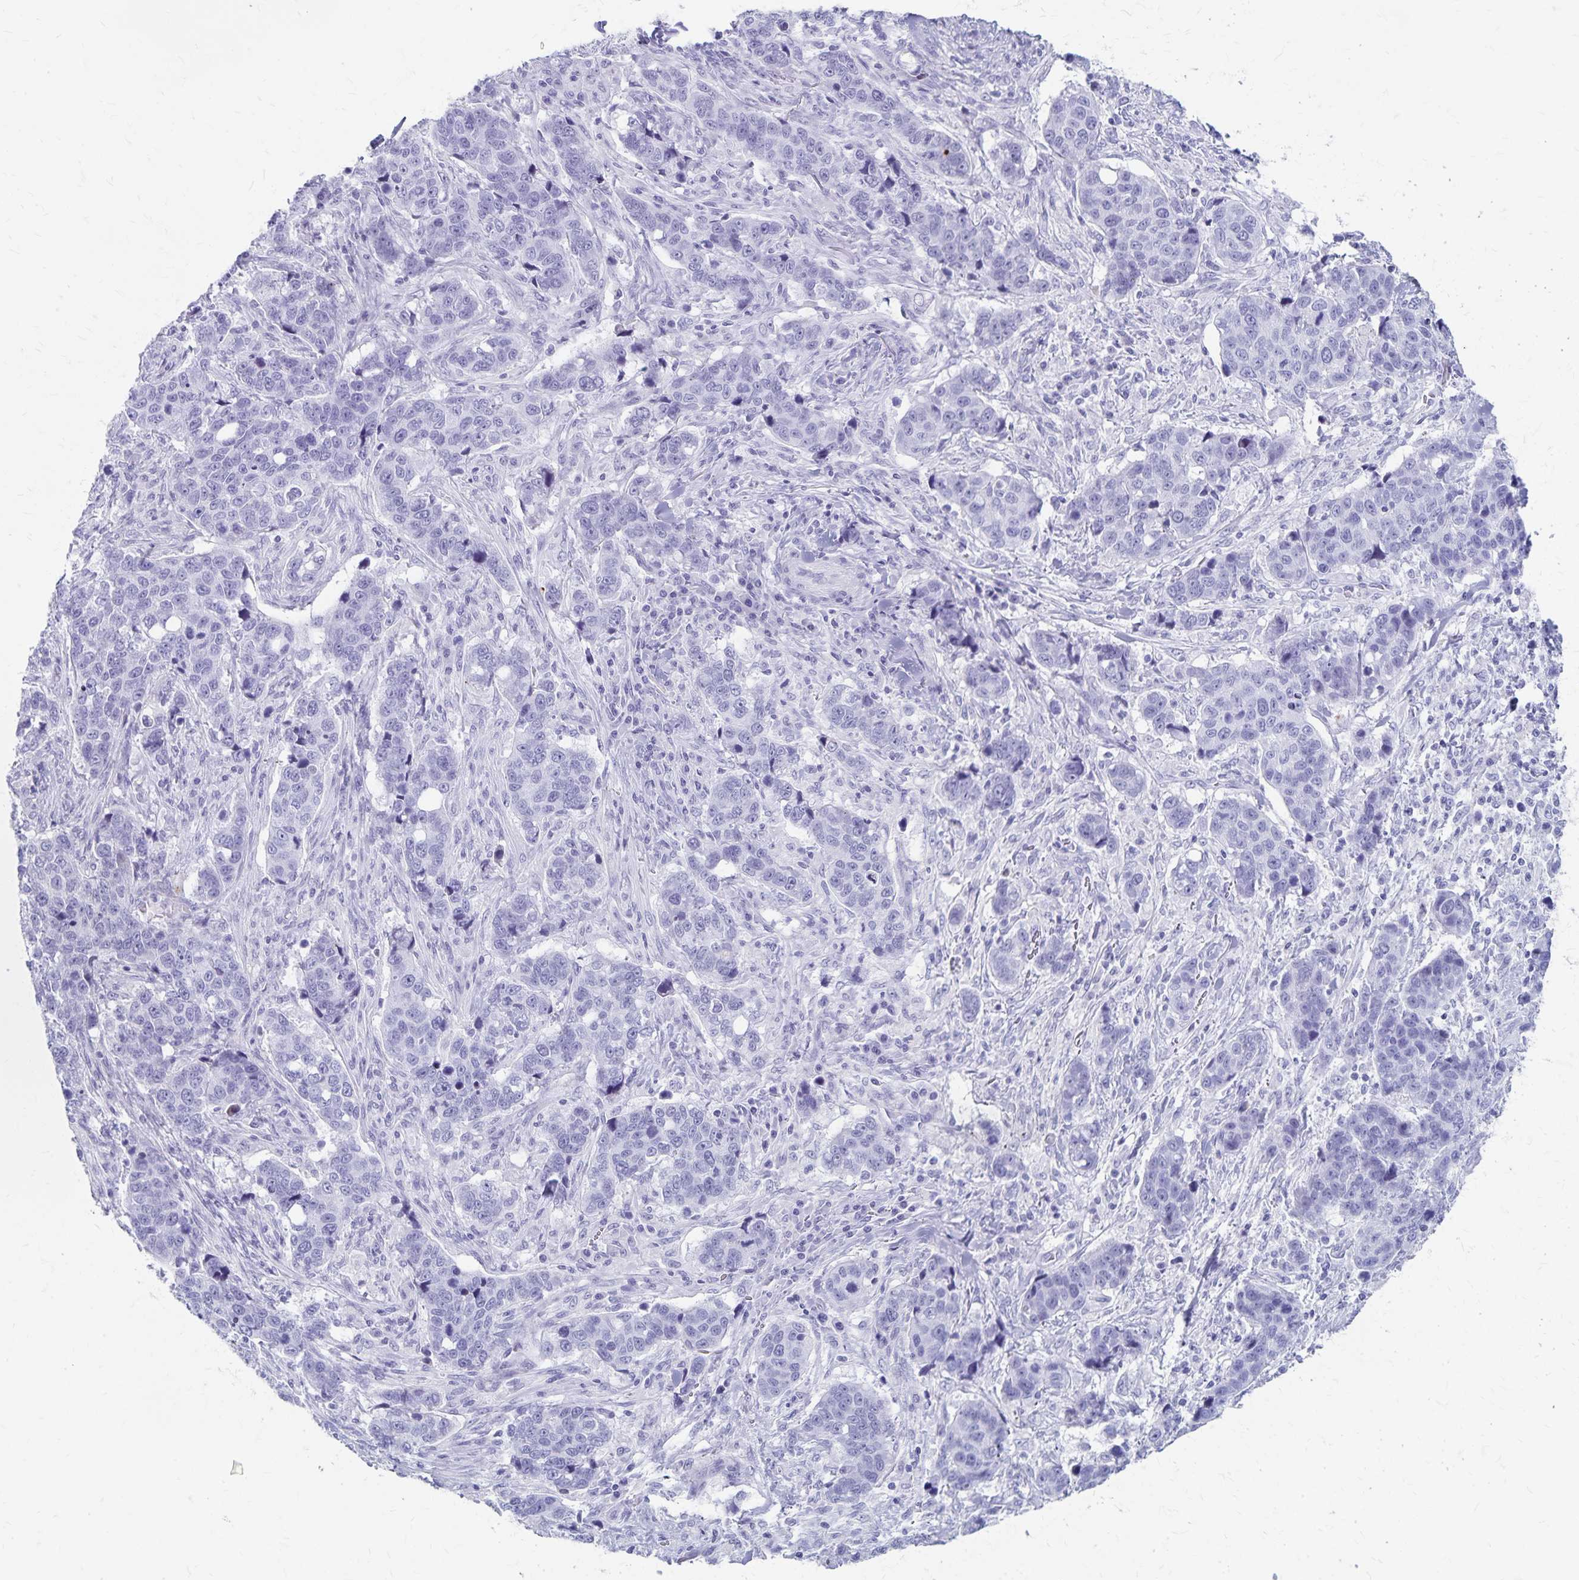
{"staining": {"intensity": "negative", "quantity": "none", "location": "none"}, "tissue": "lung cancer", "cell_type": "Tumor cells", "image_type": "cancer", "snomed": [{"axis": "morphology", "description": "Squamous cell carcinoma, NOS"}, {"axis": "topography", "description": "Lymph node"}, {"axis": "topography", "description": "Lung"}], "caption": "The immunohistochemistry (IHC) histopathology image has no significant positivity in tumor cells of lung cancer (squamous cell carcinoma) tissue.", "gene": "GPBAR1", "patient": {"sex": "male", "age": 61}}